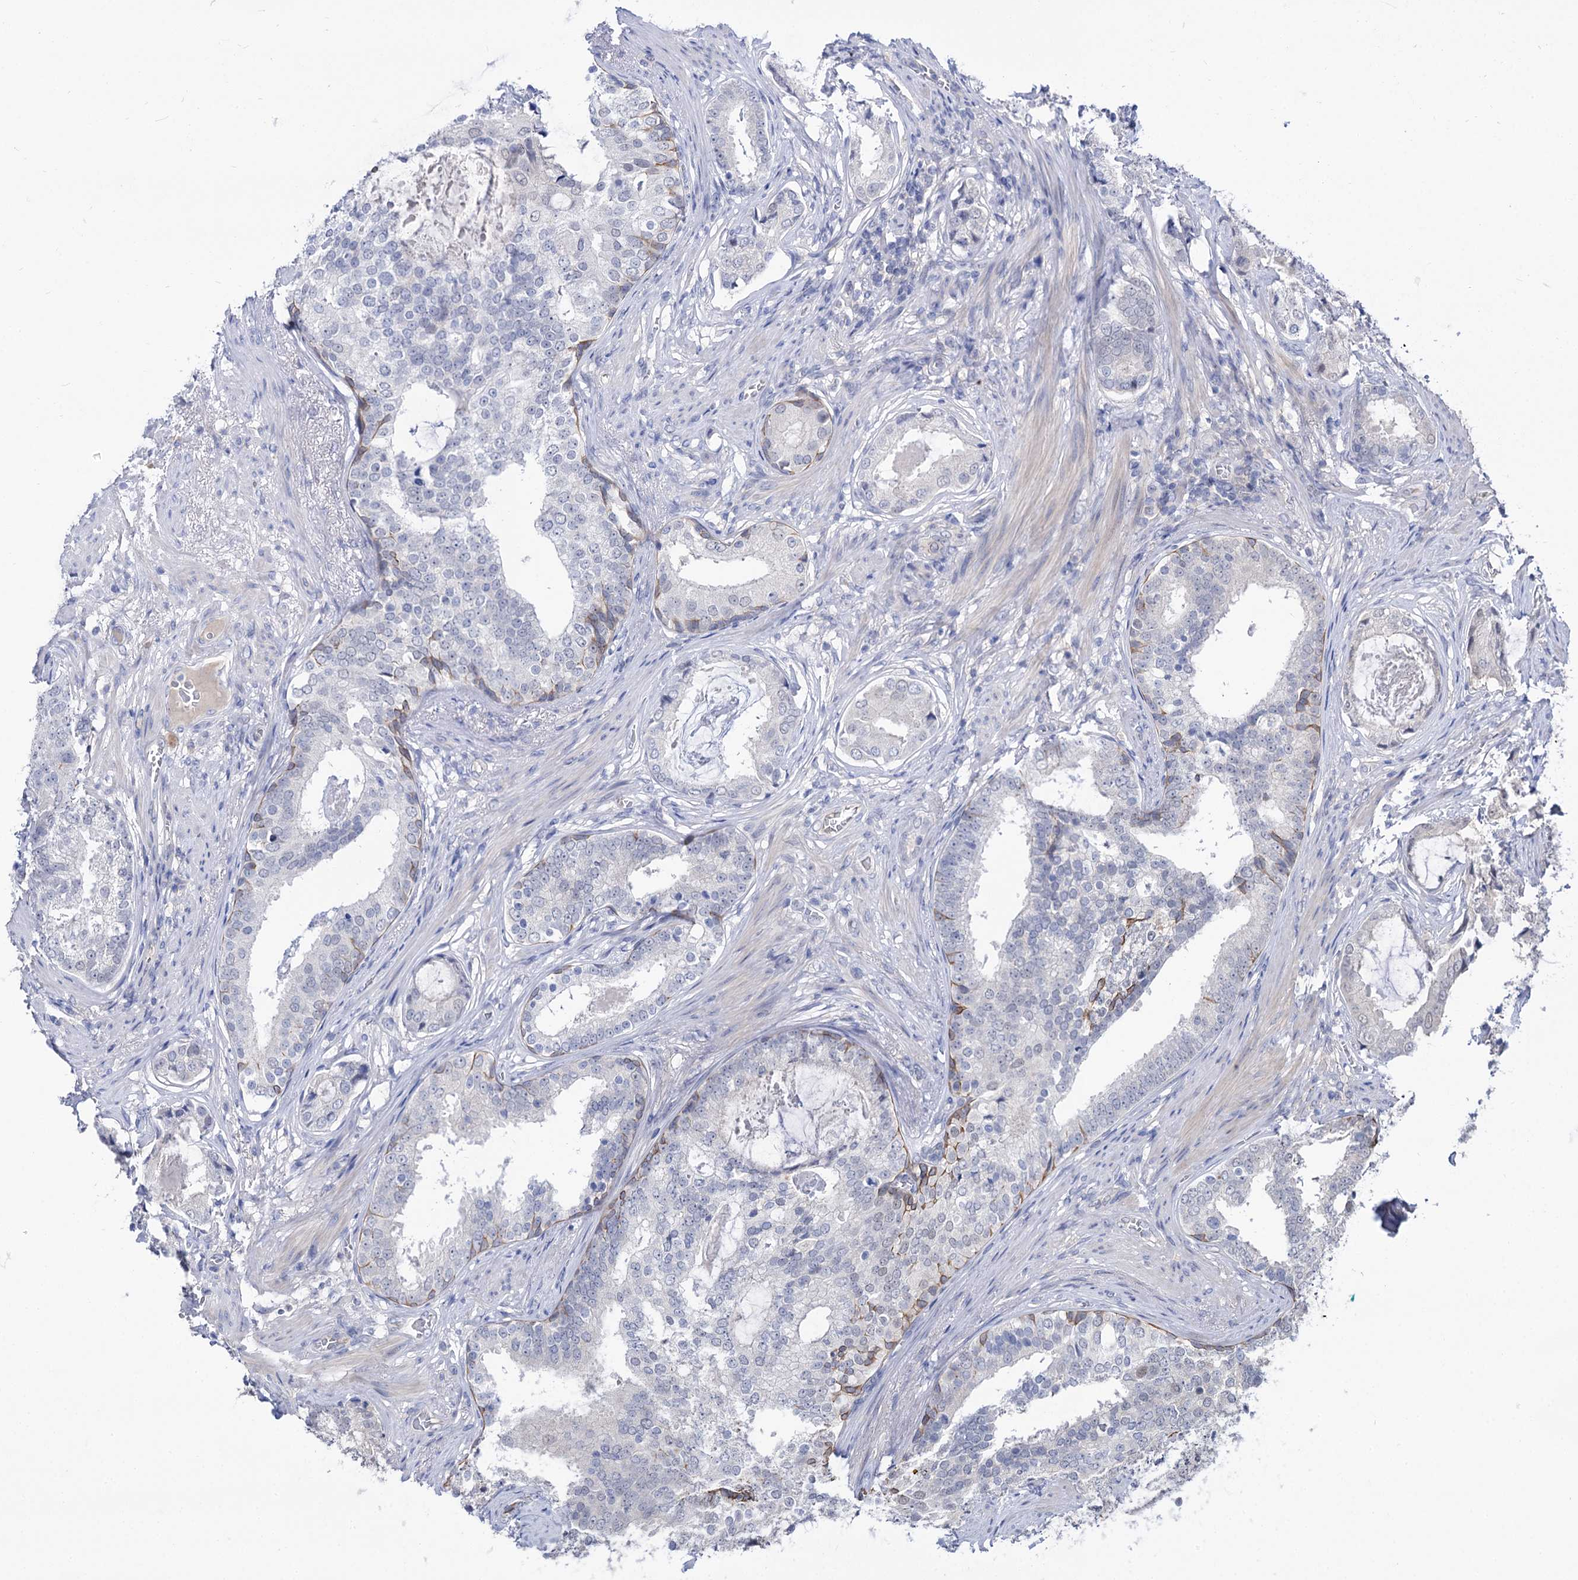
{"staining": {"intensity": "negative", "quantity": "none", "location": "none"}, "tissue": "prostate cancer", "cell_type": "Tumor cells", "image_type": "cancer", "snomed": [{"axis": "morphology", "description": "Adenocarcinoma, Low grade"}, {"axis": "topography", "description": "Prostate"}], "caption": "IHC of adenocarcinoma (low-grade) (prostate) reveals no staining in tumor cells. The staining is performed using DAB (3,3'-diaminobenzidine) brown chromogen with nuclei counter-stained in using hematoxylin.", "gene": "NEK10", "patient": {"sex": "male", "age": 71}}